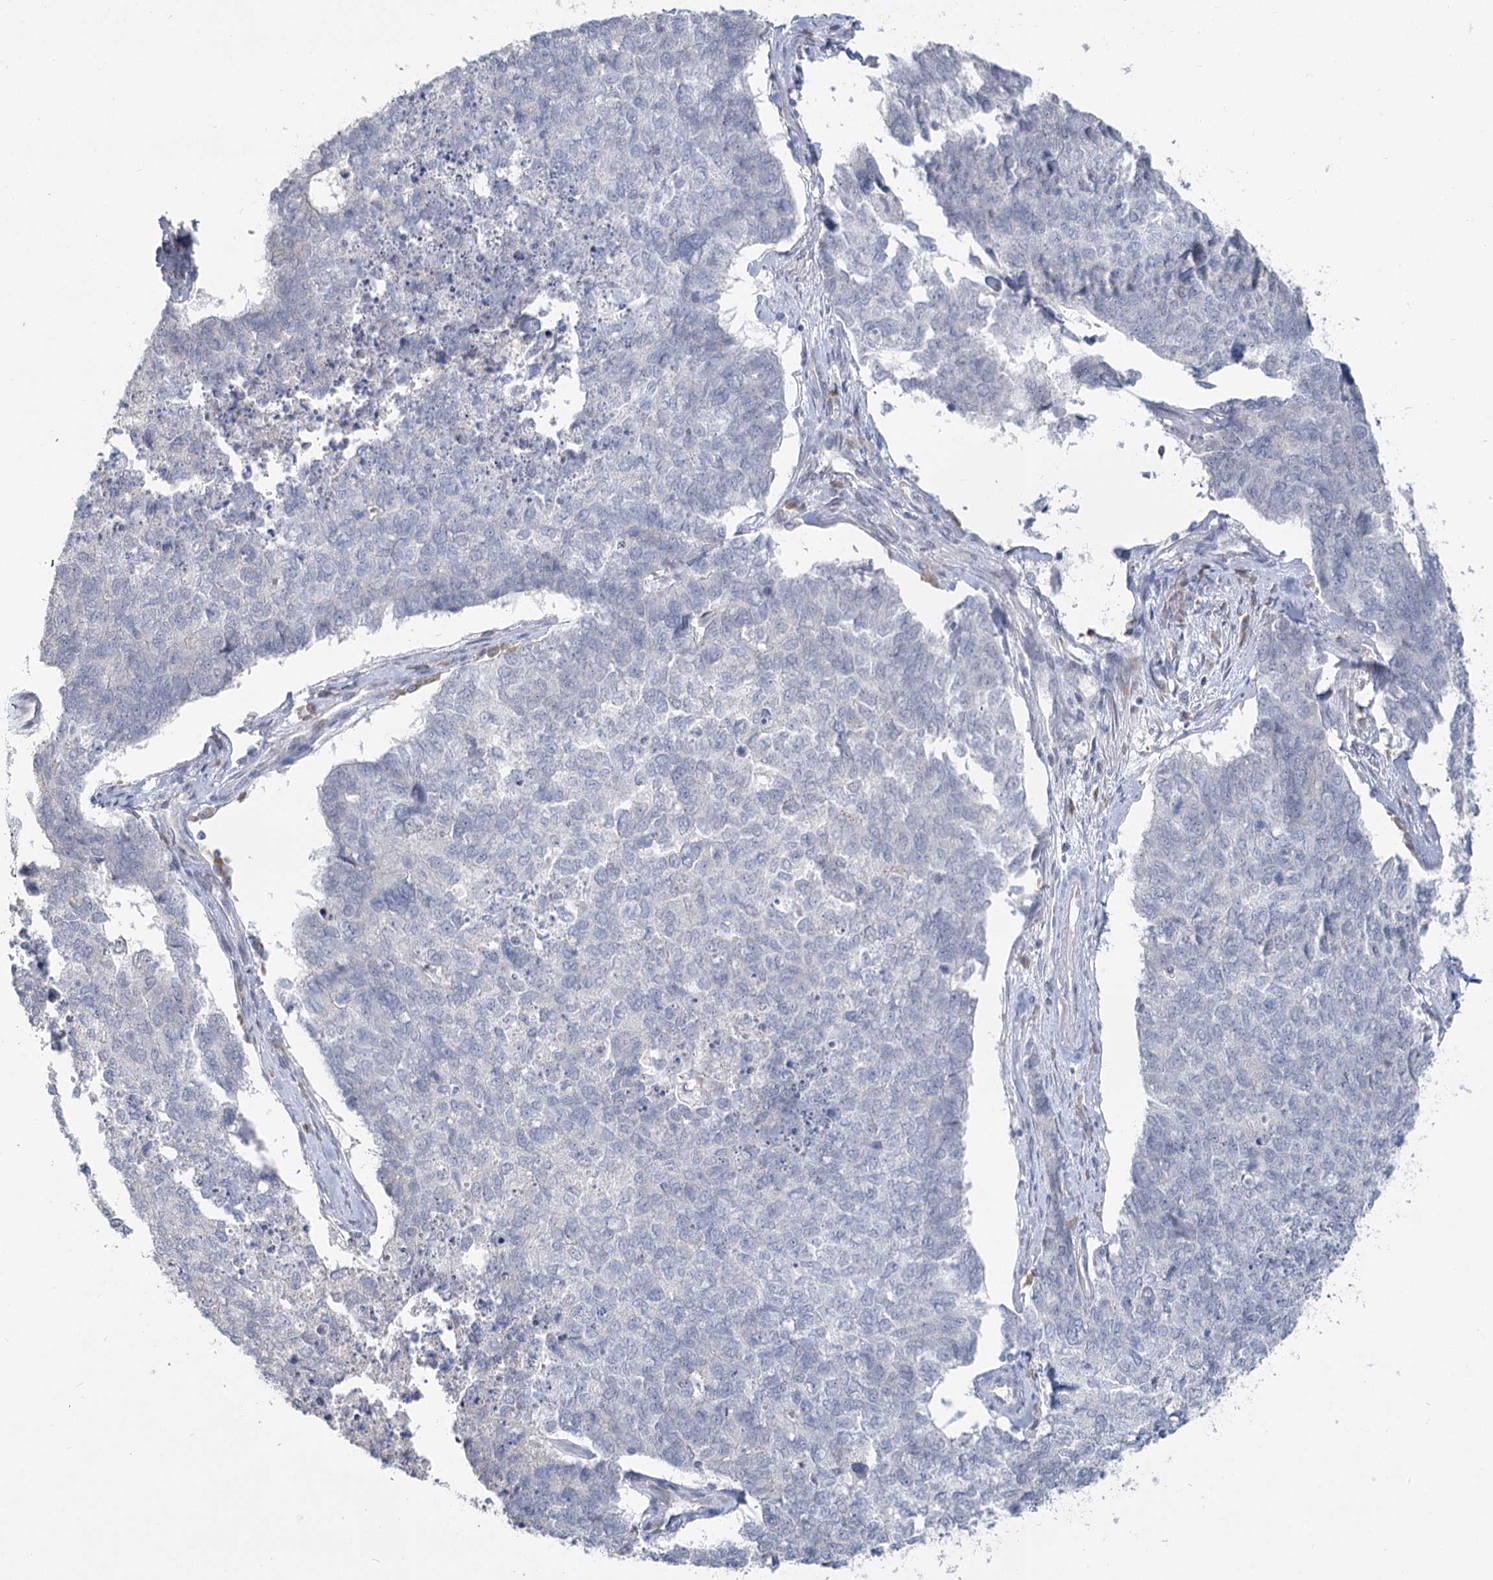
{"staining": {"intensity": "negative", "quantity": "none", "location": "none"}, "tissue": "cervical cancer", "cell_type": "Tumor cells", "image_type": "cancer", "snomed": [{"axis": "morphology", "description": "Squamous cell carcinoma, NOS"}, {"axis": "topography", "description": "Cervix"}], "caption": "The immunohistochemistry histopathology image has no significant positivity in tumor cells of squamous cell carcinoma (cervical) tissue.", "gene": "SLC9A3", "patient": {"sex": "female", "age": 63}}